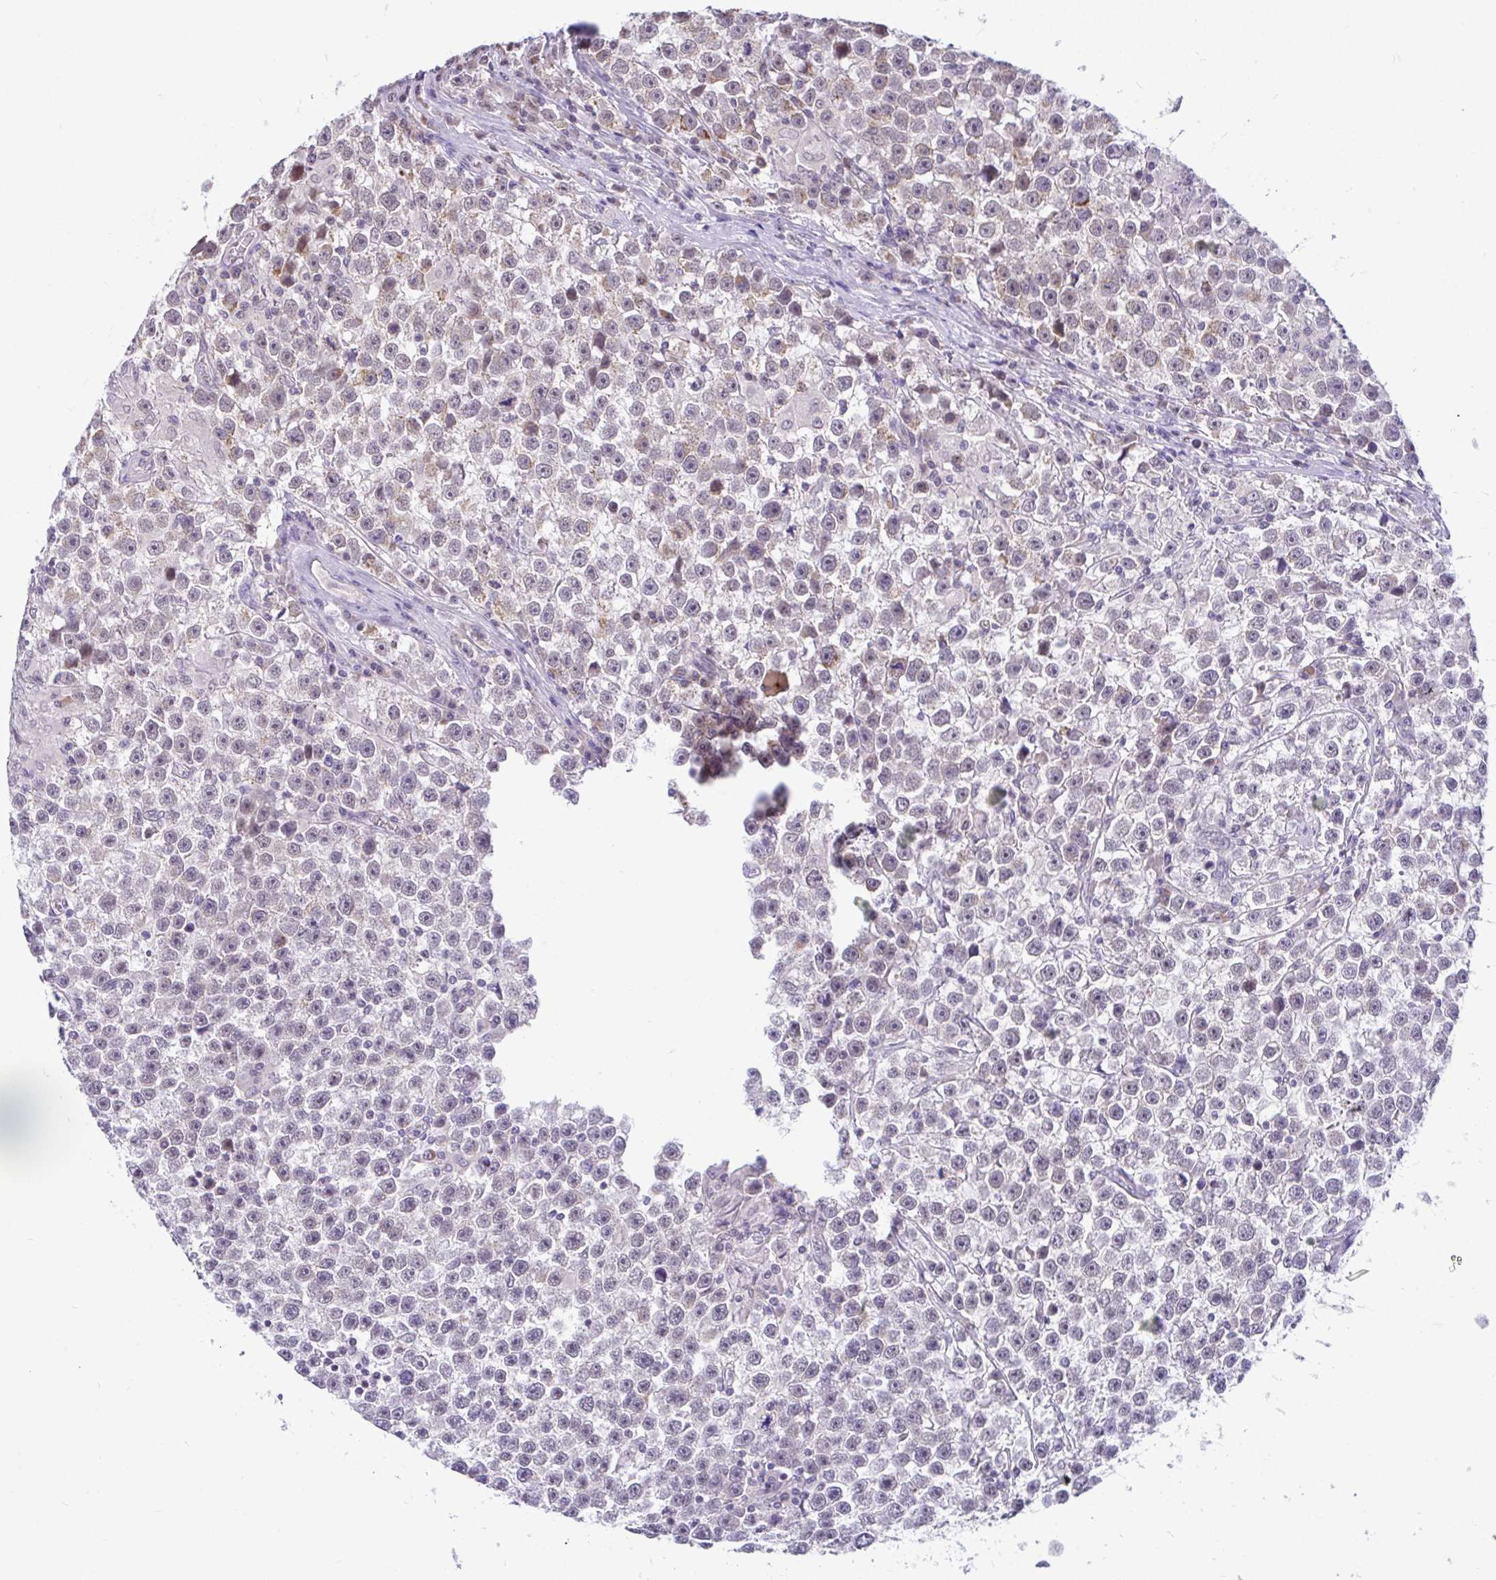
{"staining": {"intensity": "weak", "quantity": "<25%", "location": "cytoplasmic/membranous"}, "tissue": "testis cancer", "cell_type": "Tumor cells", "image_type": "cancer", "snomed": [{"axis": "morphology", "description": "Seminoma, NOS"}, {"axis": "topography", "description": "Testis"}], "caption": "Testis seminoma was stained to show a protein in brown. There is no significant staining in tumor cells.", "gene": "PYCR2", "patient": {"sex": "male", "age": 31}}